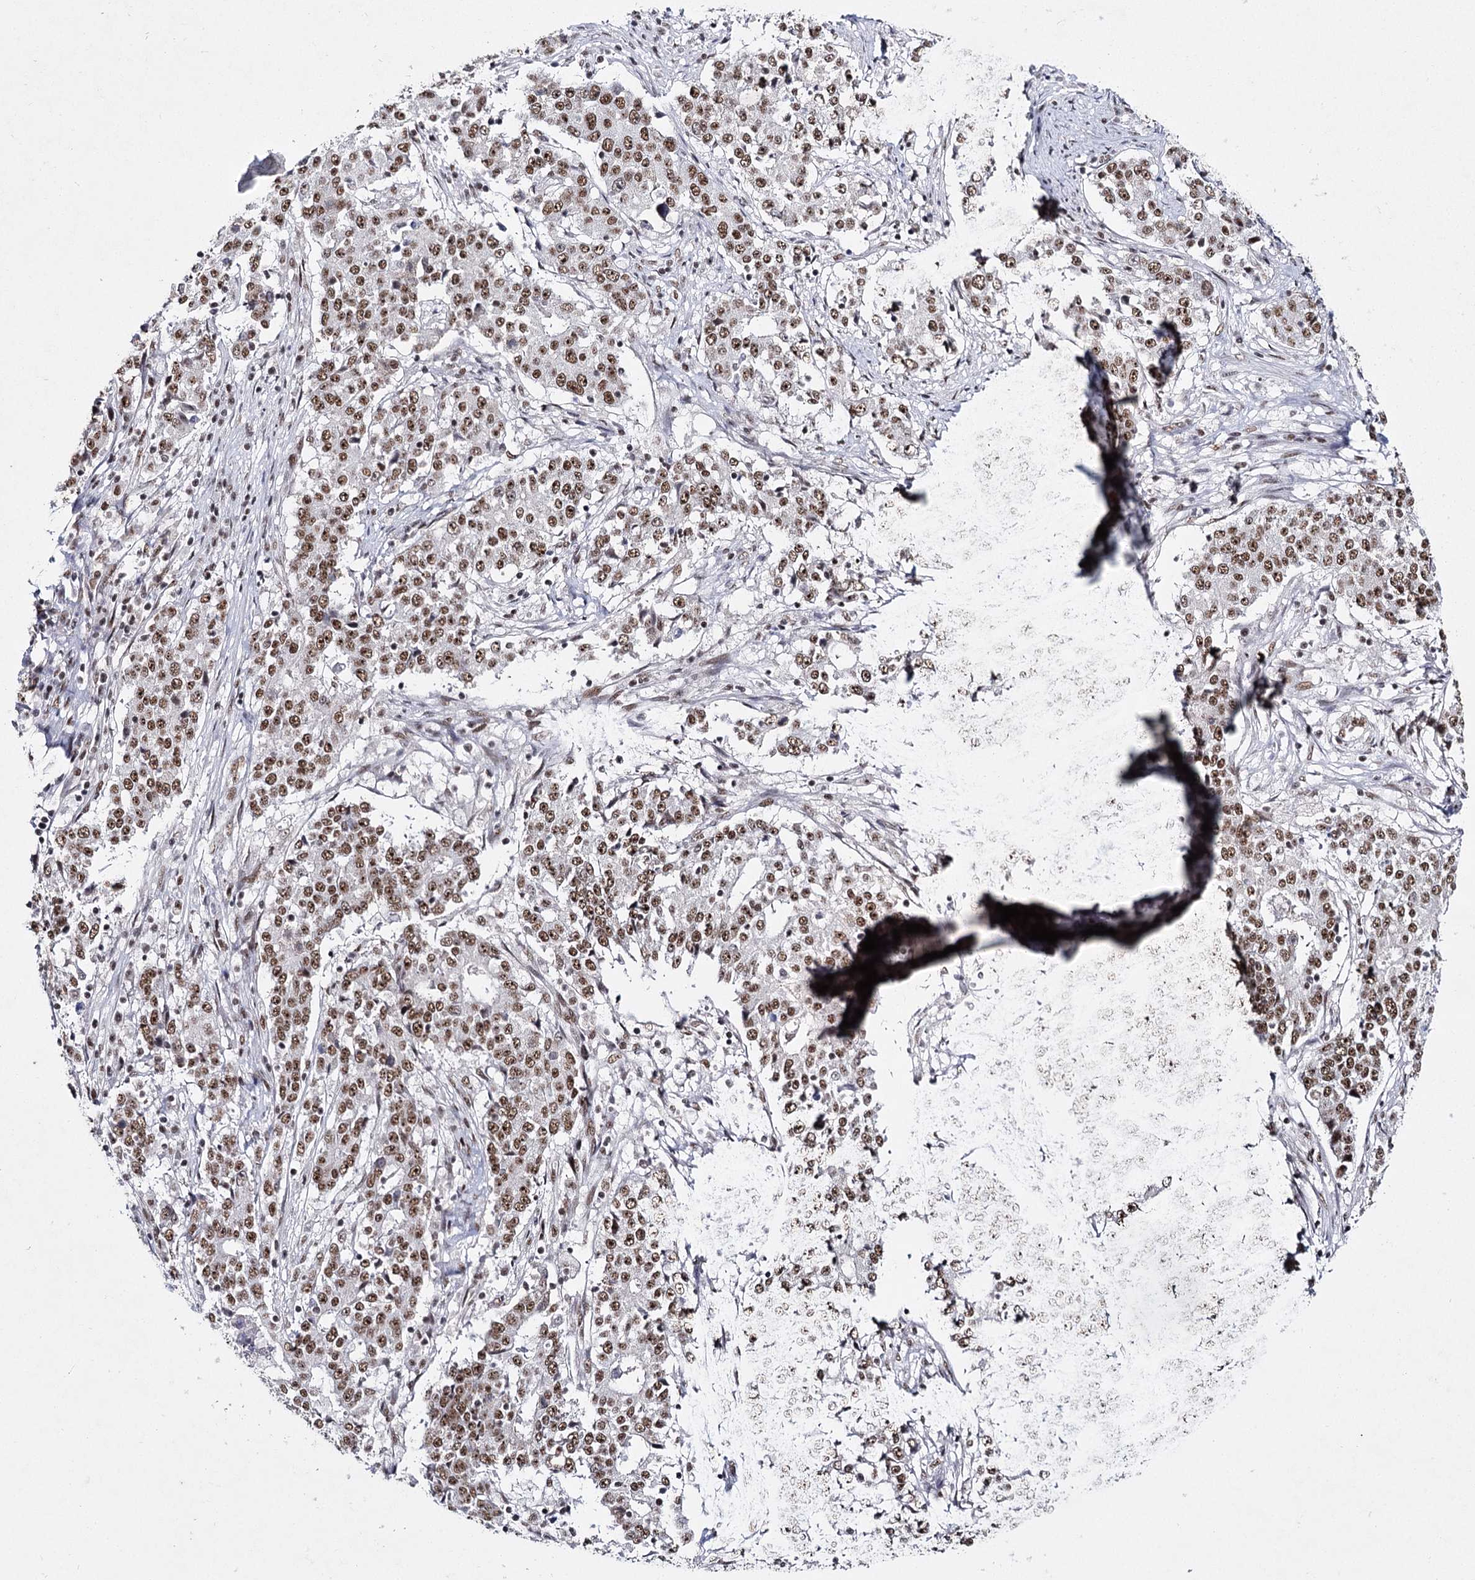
{"staining": {"intensity": "moderate", "quantity": ">75%", "location": "nuclear"}, "tissue": "stomach cancer", "cell_type": "Tumor cells", "image_type": "cancer", "snomed": [{"axis": "morphology", "description": "Adenocarcinoma, NOS"}, {"axis": "topography", "description": "Stomach"}], "caption": "Stomach adenocarcinoma stained with a protein marker demonstrates moderate staining in tumor cells.", "gene": "SCAF8", "patient": {"sex": "male", "age": 59}}